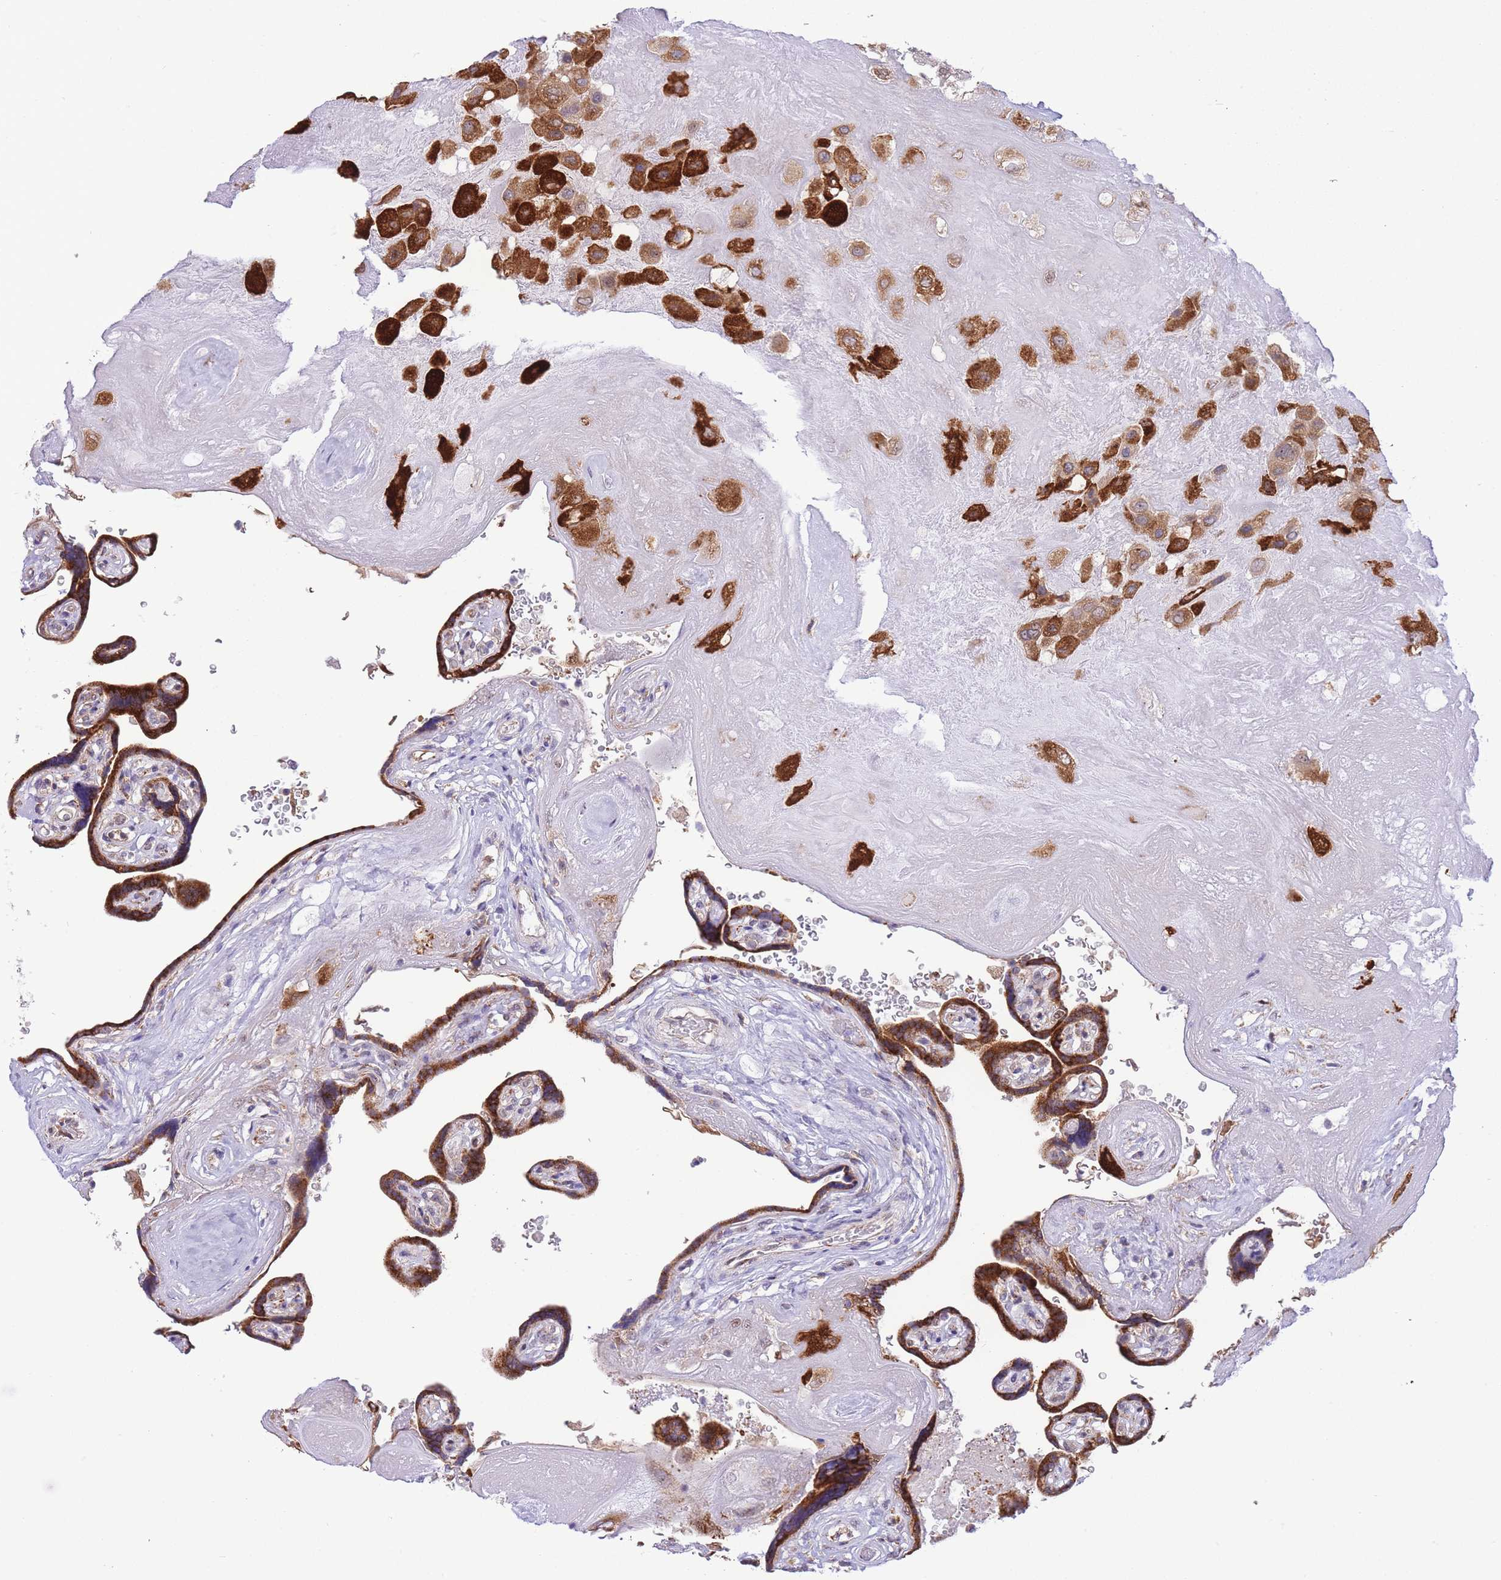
{"staining": {"intensity": "strong", "quantity": ">75%", "location": "cytoplasmic/membranous"}, "tissue": "placenta", "cell_type": "Decidual cells", "image_type": "normal", "snomed": [{"axis": "morphology", "description": "Normal tissue, NOS"}, {"axis": "topography", "description": "Placenta"}], "caption": "Immunohistochemistry of normal placenta exhibits high levels of strong cytoplasmic/membranous positivity in approximately >75% of decidual cells. Immunohistochemistry (ihc) stains the protein in brown and the nuclei are stained blue.", "gene": "EXOSC8", "patient": {"sex": "female", "age": 32}}